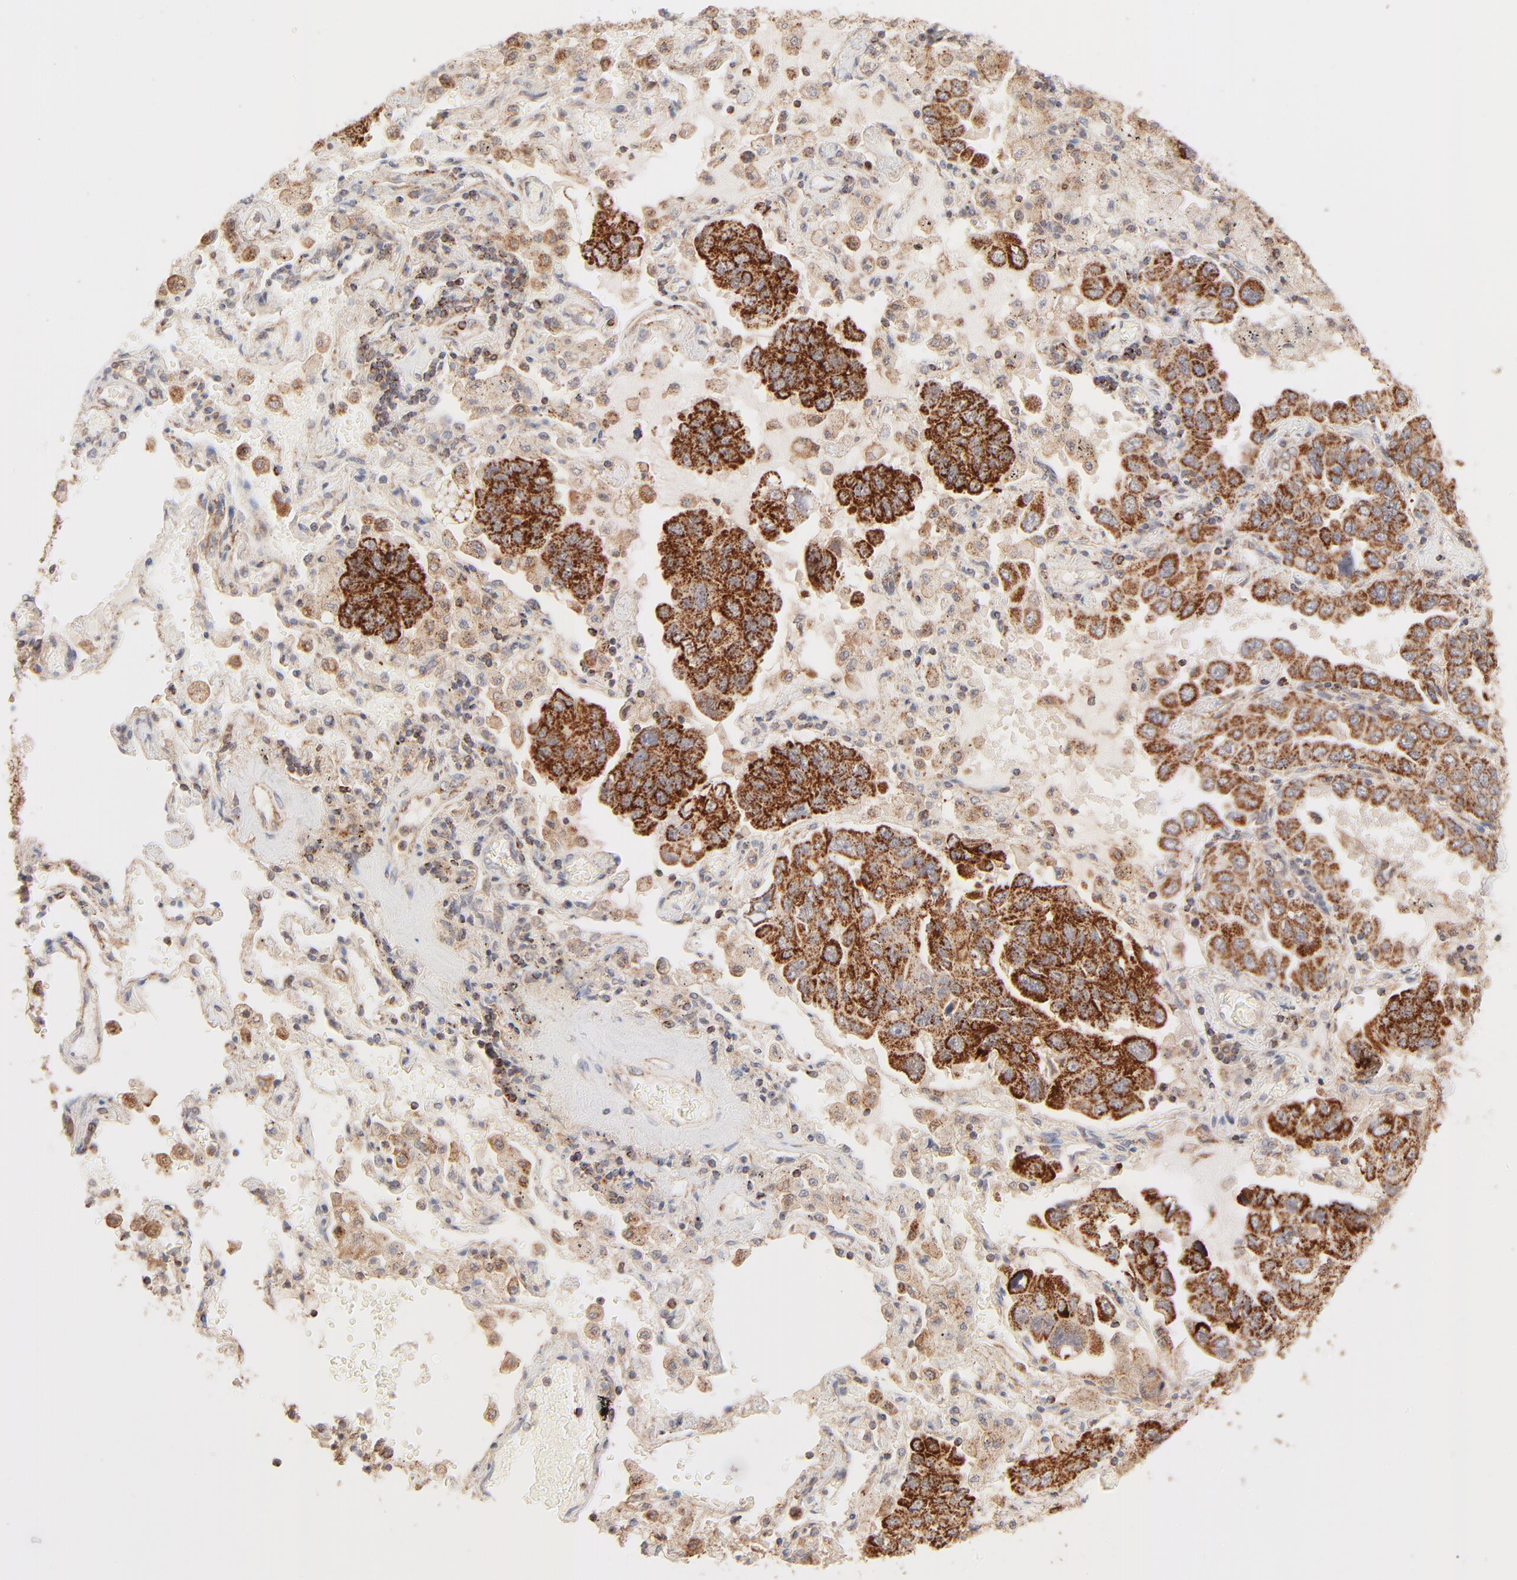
{"staining": {"intensity": "strong", "quantity": ">75%", "location": "cytoplasmic/membranous"}, "tissue": "lung cancer", "cell_type": "Tumor cells", "image_type": "cancer", "snomed": [{"axis": "morphology", "description": "Adenocarcinoma, NOS"}, {"axis": "topography", "description": "Lung"}], "caption": "High-magnification brightfield microscopy of lung adenocarcinoma stained with DAB (3,3'-diaminobenzidine) (brown) and counterstained with hematoxylin (blue). tumor cells exhibit strong cytoplasmic/membranous expression is identified in approximately>75% of cells.", "gene": "CSPG4", "patient": {"sex": "male", "age": 64}}